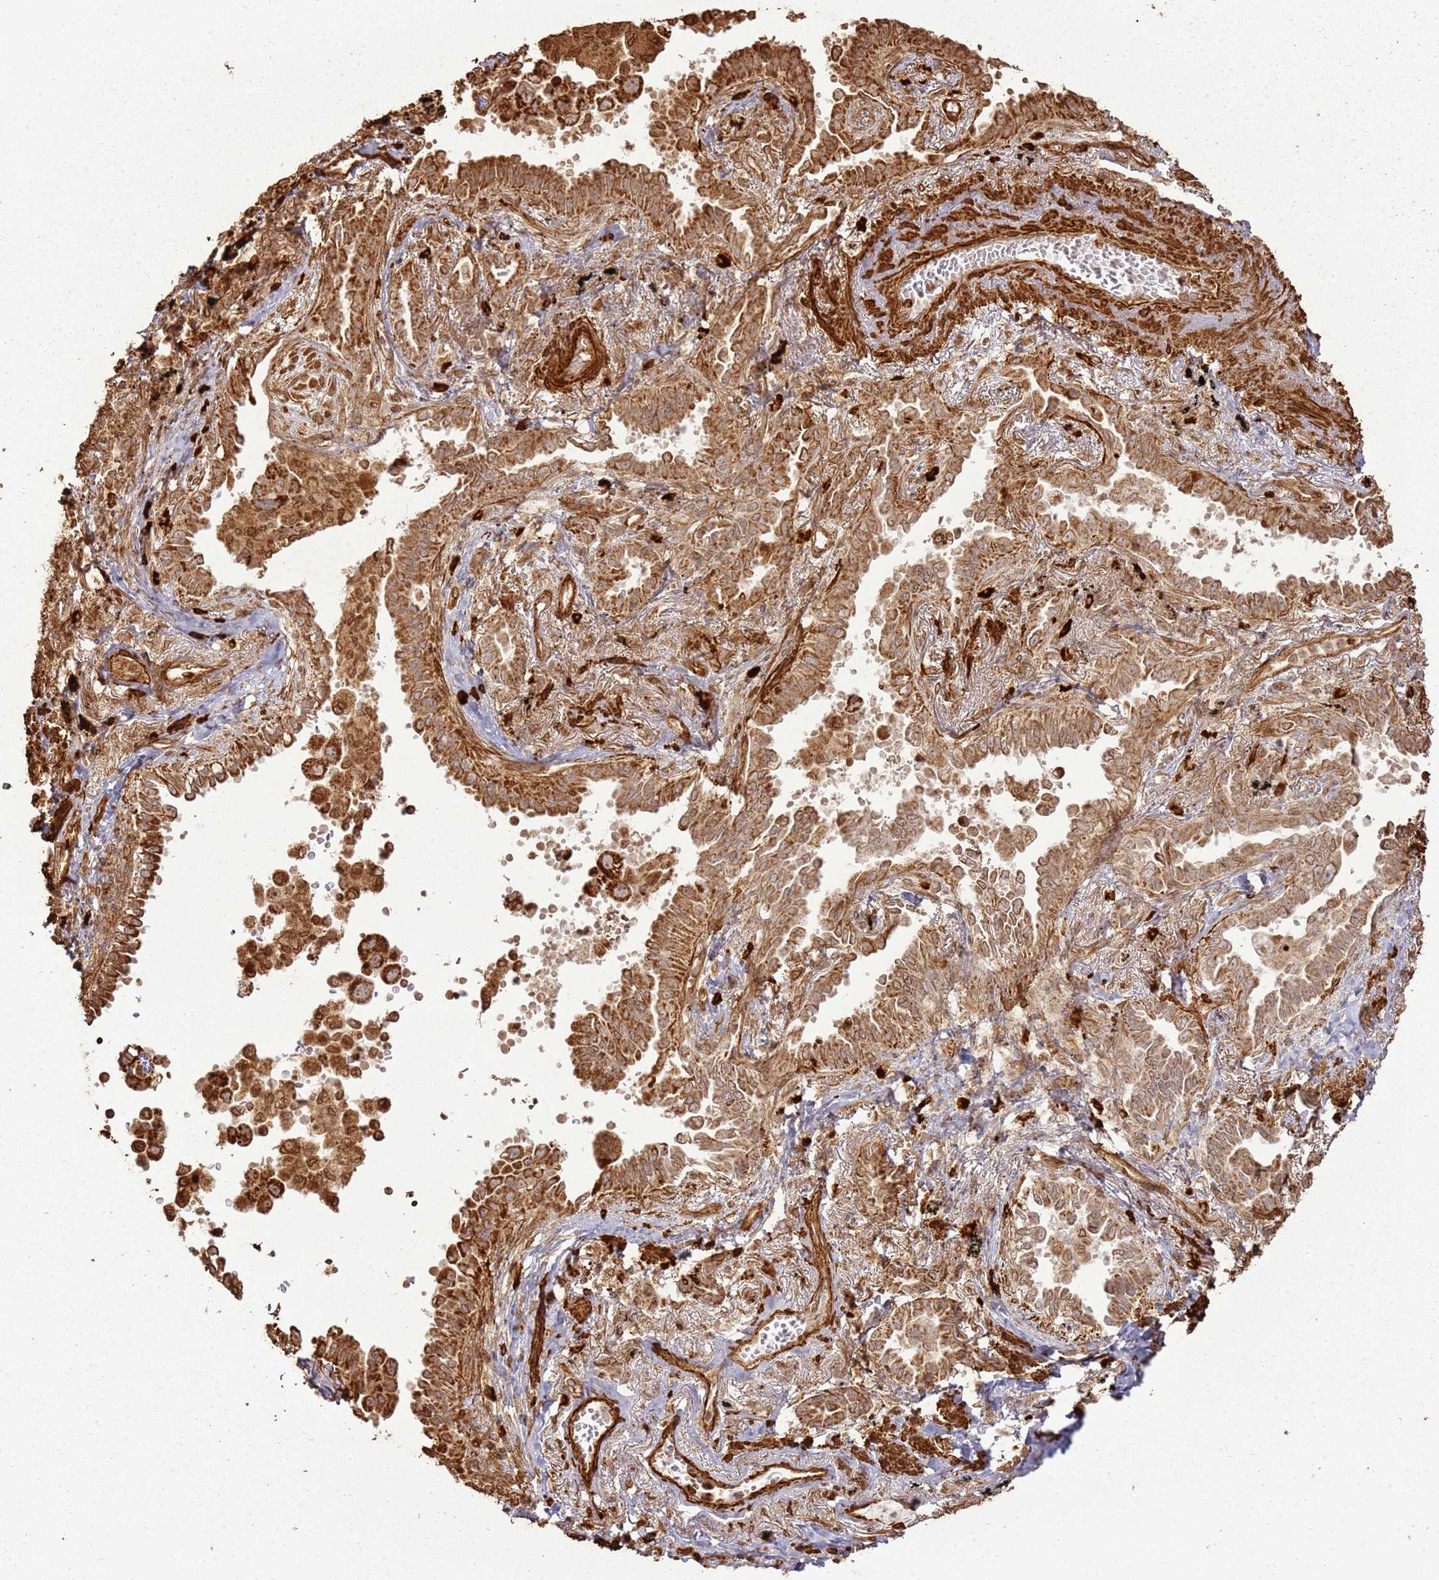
{"staining": {"intensity": "strong", "quantity": ">75%", "location": "cytoplasmic/membranous"}, "tissue": "lung cancer", "cell_type": "Tumor cells", "image_type": "cancer", "snomed": [{"axis": "morphology", "description": "Adenocarcinoma, NOS"}, {"axis": "topography", "description": "Lung"}], "caption": "Lung cancer was stained to show a protein in brown. There is high levels of strong cytoplasmic/membranous staining in approximately >75% of tumor cells.", "gene": "DDX59", "patient": {"sex": "male", "age": 67}}